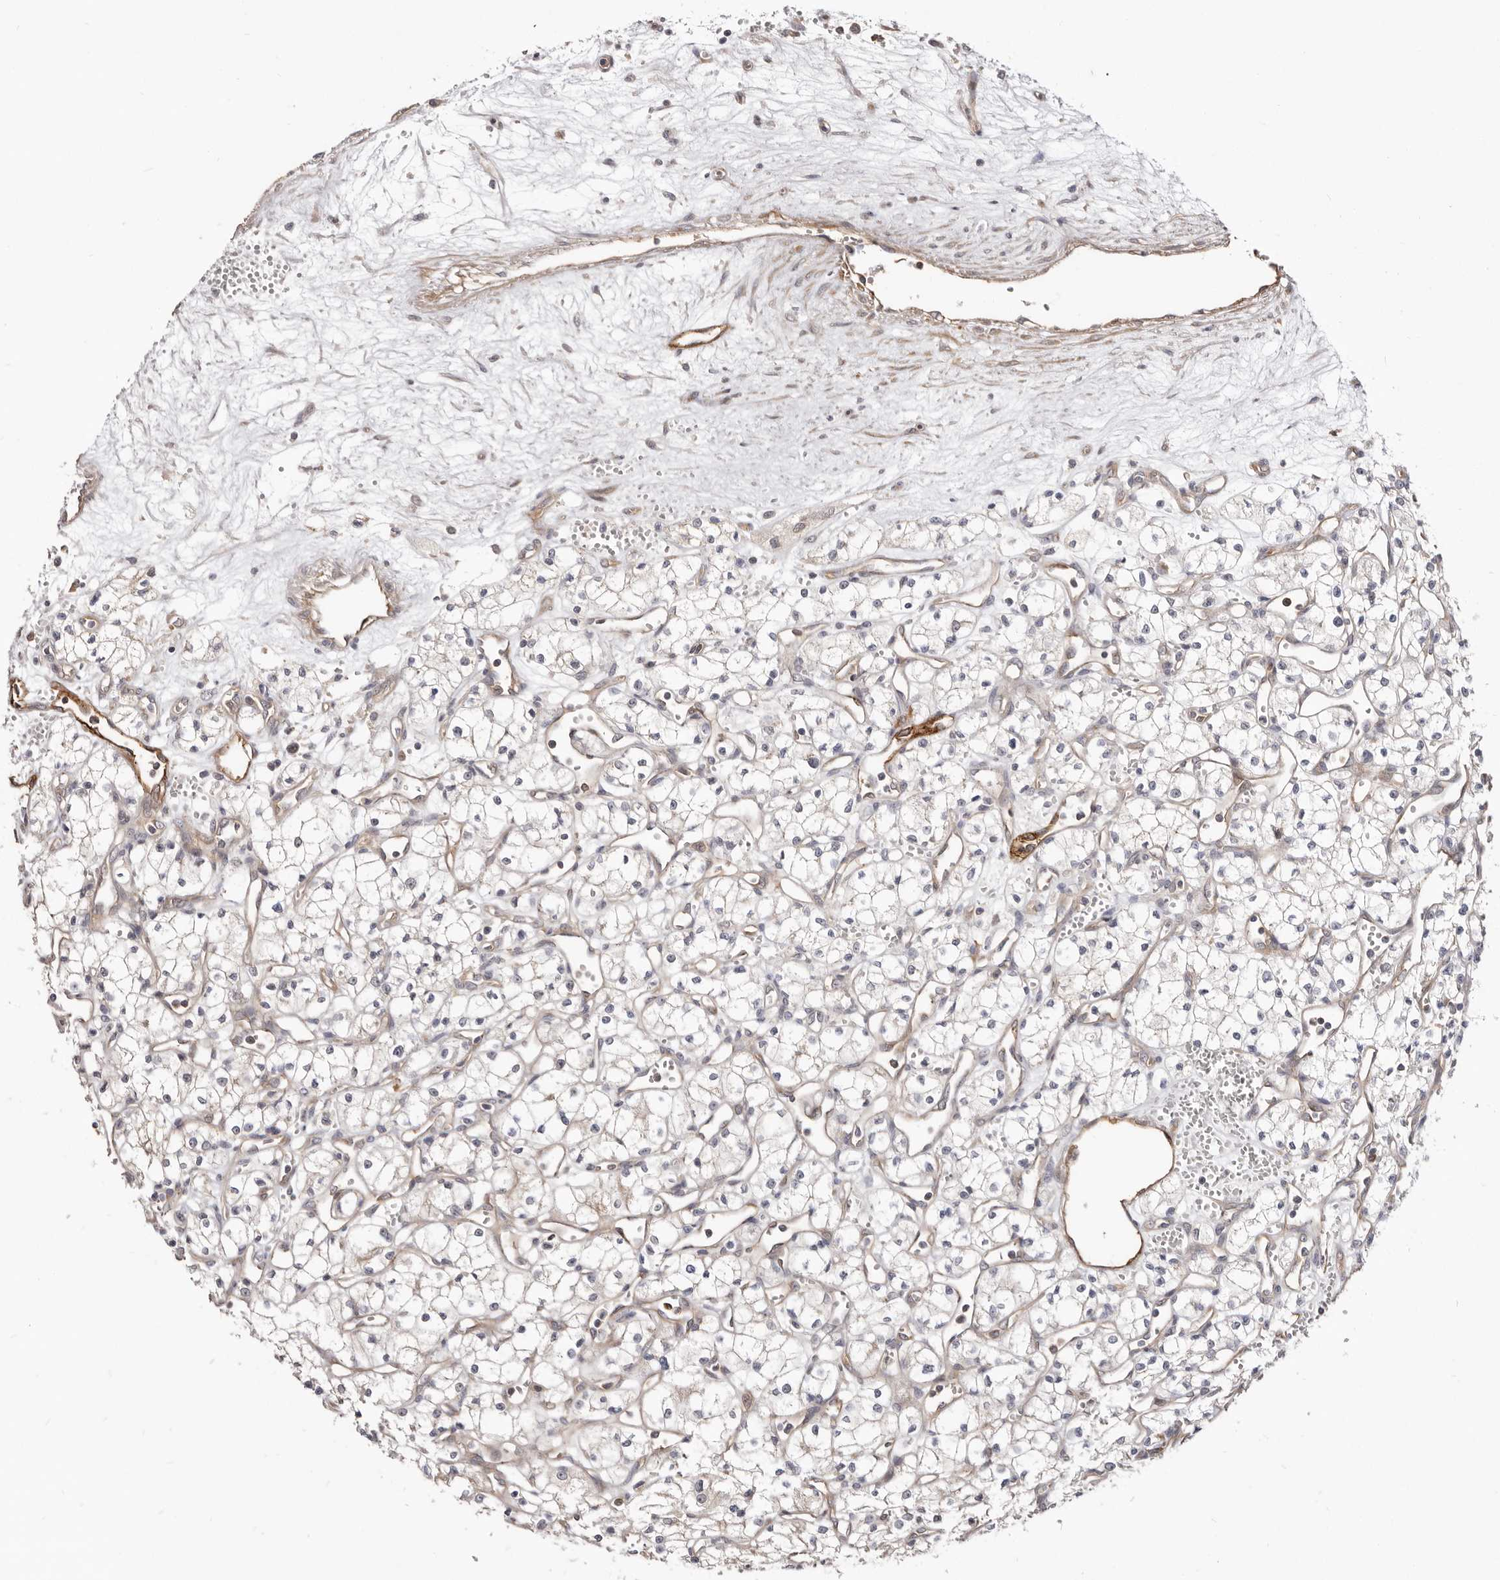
{"staining": {"intensity": "negative", "quantity": "none", "location": "none"}, "tissue": "renal cancer", "cell_type": "Tumor cells", "image_type": "cancer", "snomed": [{"axis": "morphology", "description": "Adenocarcinoma, NOS"}, {"axis": "topography", "description": "Kidney"}], "caption": "Immunohistochemistry (IHC) of human renal cancer exhibits no positivity in tumor cells.", "gene": "GPATCH4", "patient": {"sex": "male", "age": 59}}